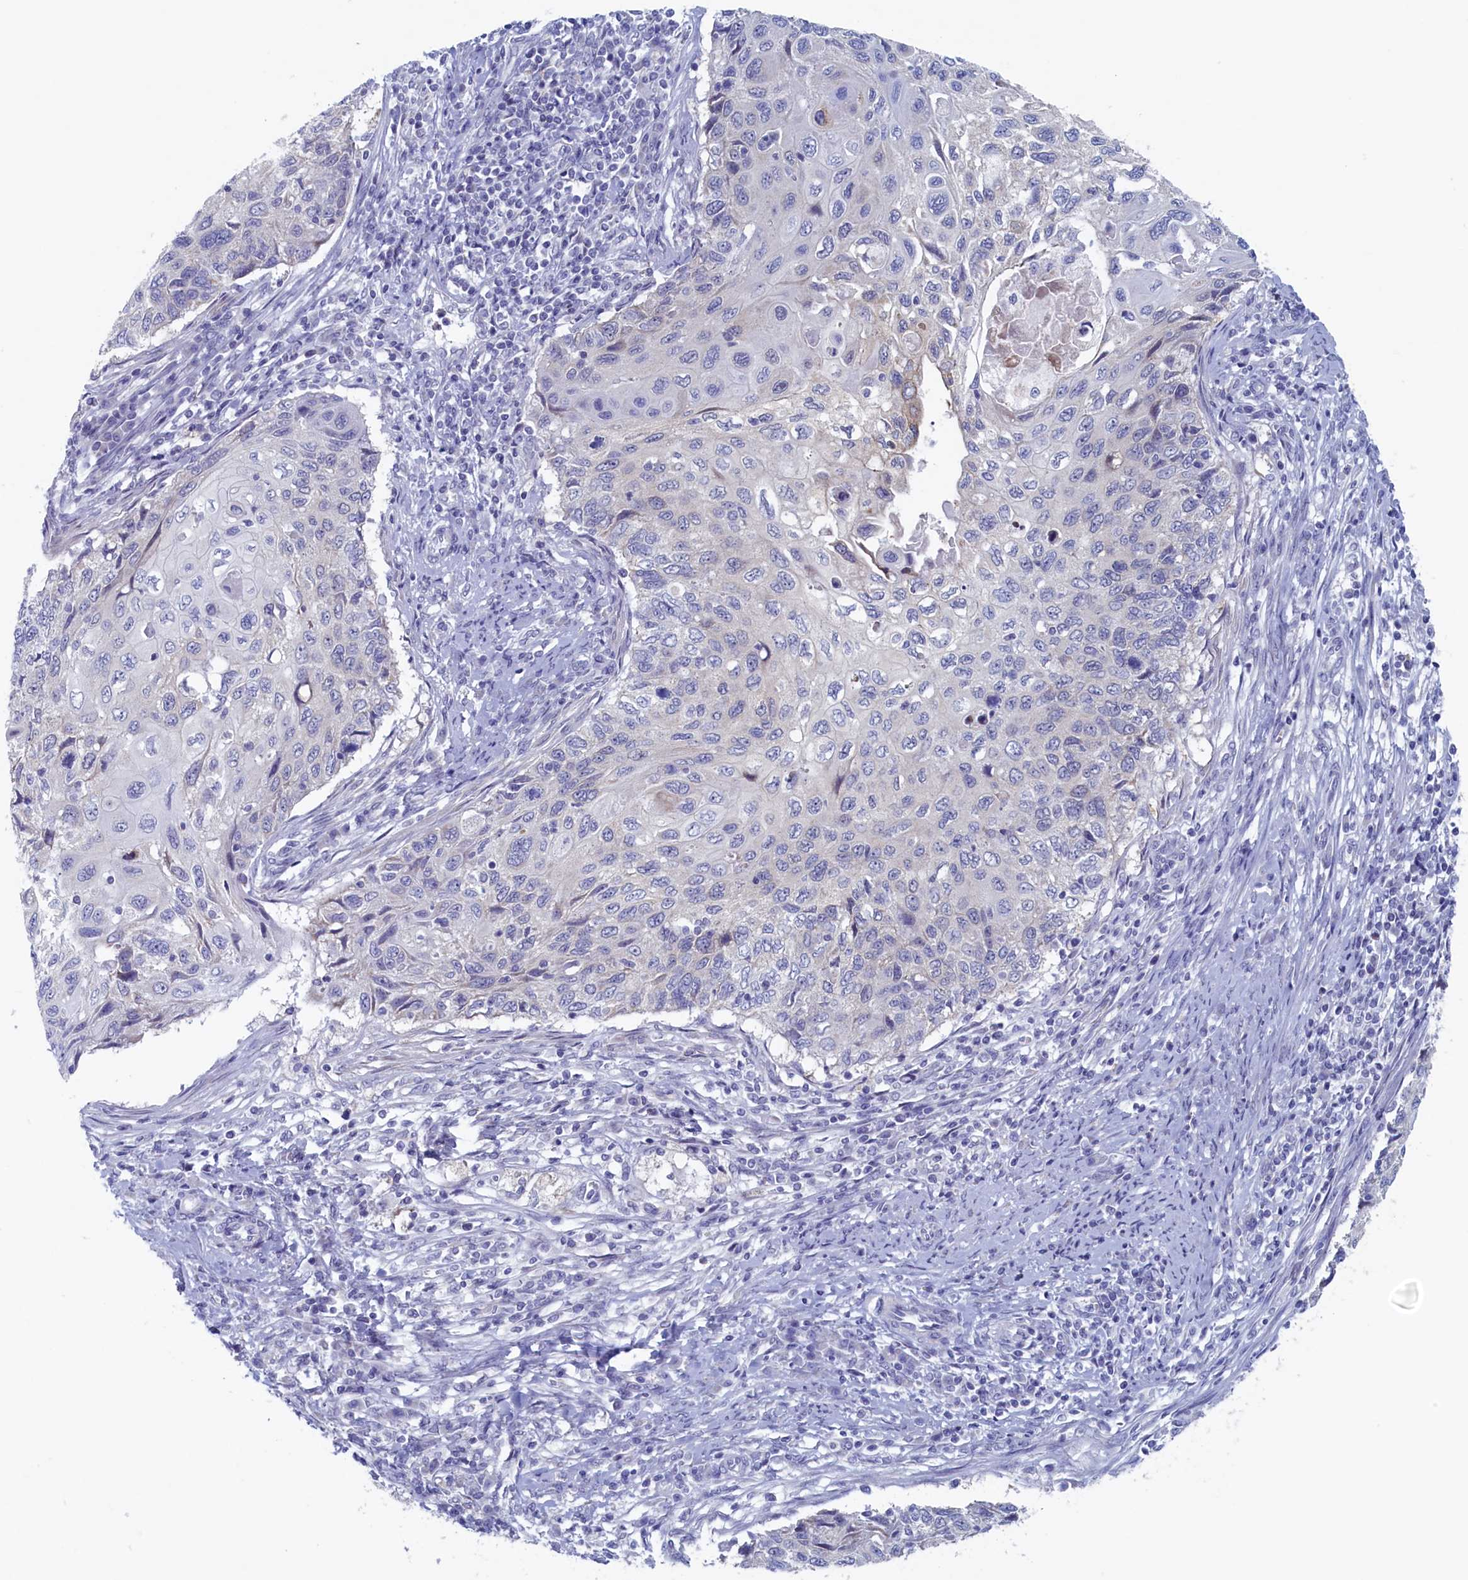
{"staining": {"intensity": "negative", "quantity": "none", "location": "none"}, "tissue": "cervical cancer", "cell_type": "Tumor cells", "image_type": "cancer", "snomed": [{"axis": "morphology", "description": "Squamous cell carcinoma, NOS"}, {"axis": "topography", "description": "Cervix"}], "caption": "The immunohistochemistry photomicrograph has no significant expression in tumor cells of cervical squamous cell carcinoma tissue.", "gene": "WDR76", "patient": {"sex": "female", "age": 70}}